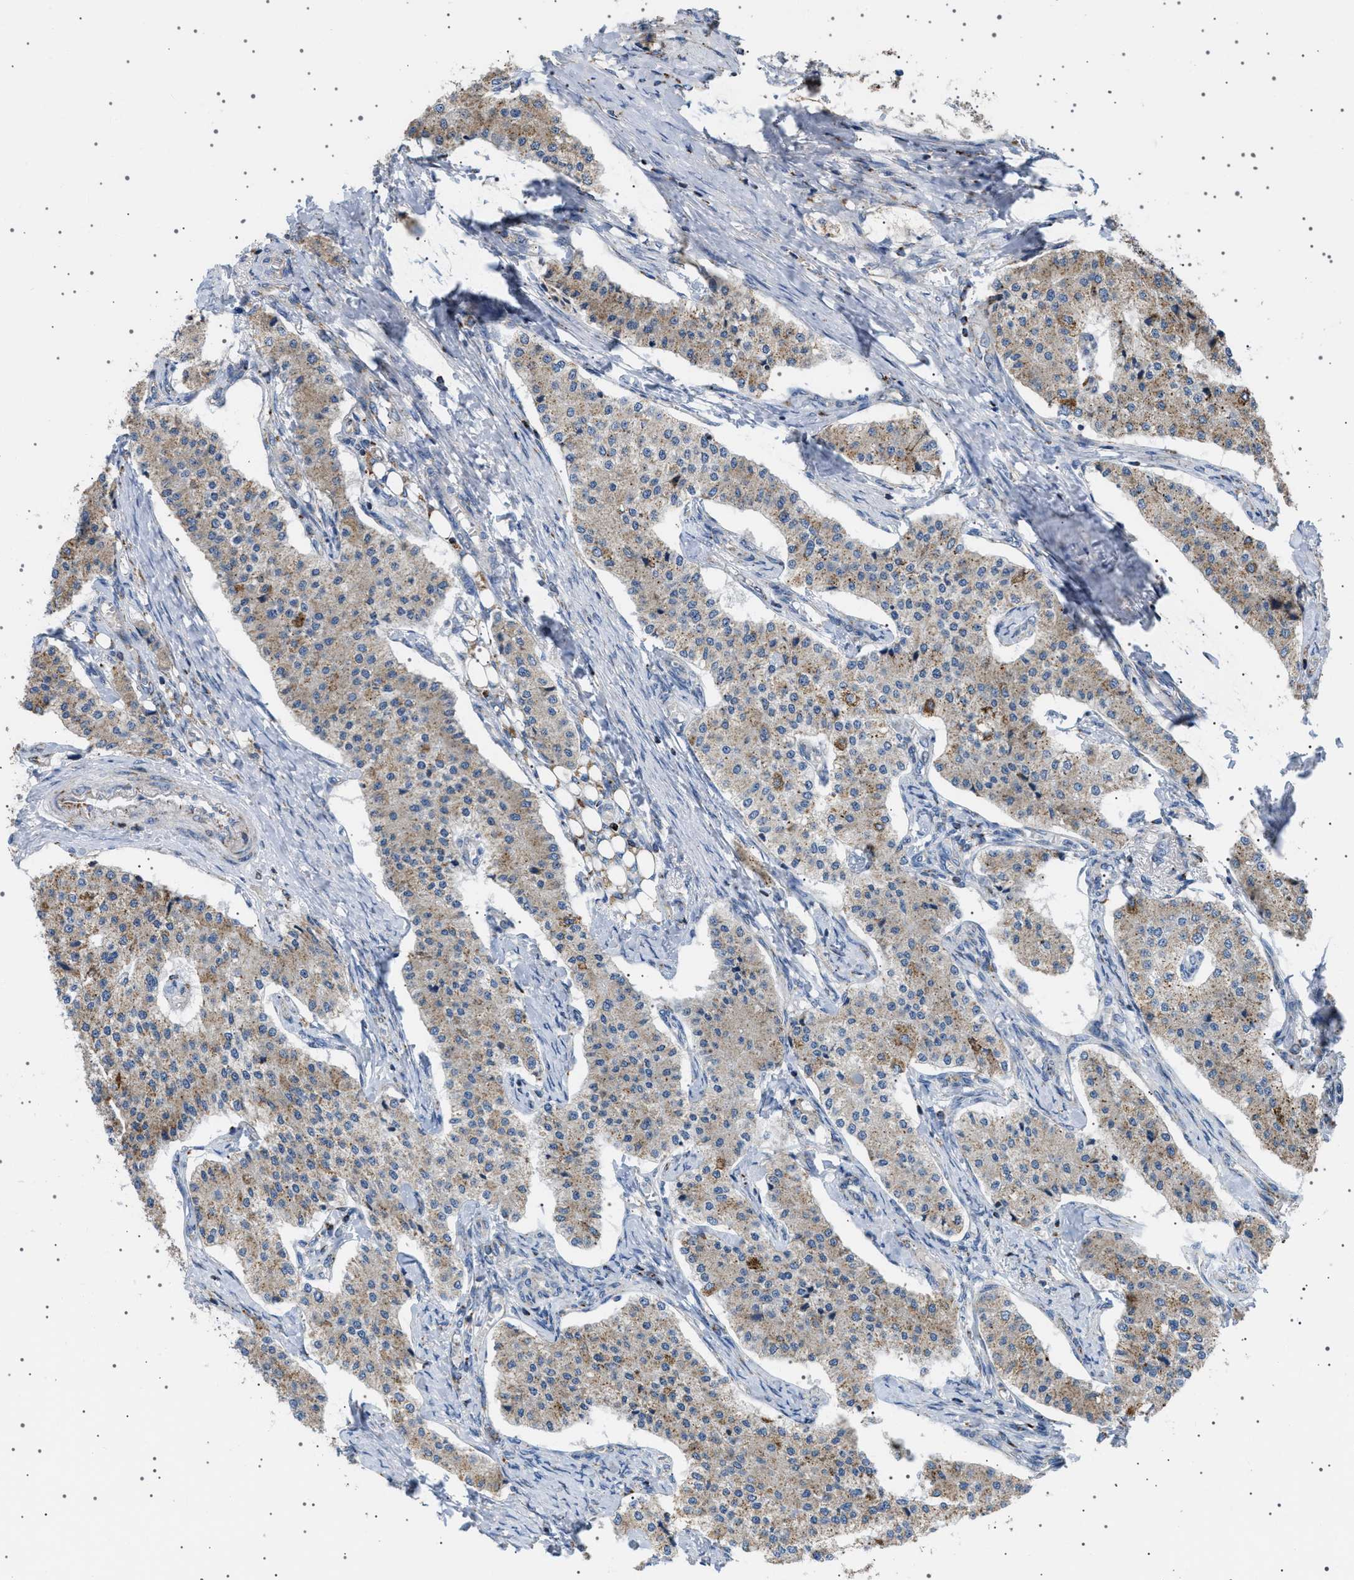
{"staining": {"intensity": "weak", "quantity": ">75%", "location": "cytoplasmic/membranous"}, "tissue": "carcinoid", "cell_type": "Tumor cells", "image_type": "cancer", "snomed": [{"axis": "morphology", "description": "Carcinoid, malignant, NOS"}, {"axis": "topography", "description": "Colon"}], "caption": "IHC (DAB) staining of carcinoid demonstrates weak cytoplasmic/membranous protein expression in approximately >75% of tumor cells.", "gene": "UBXN8", "patient": {"sex": "female", "age": 52}}